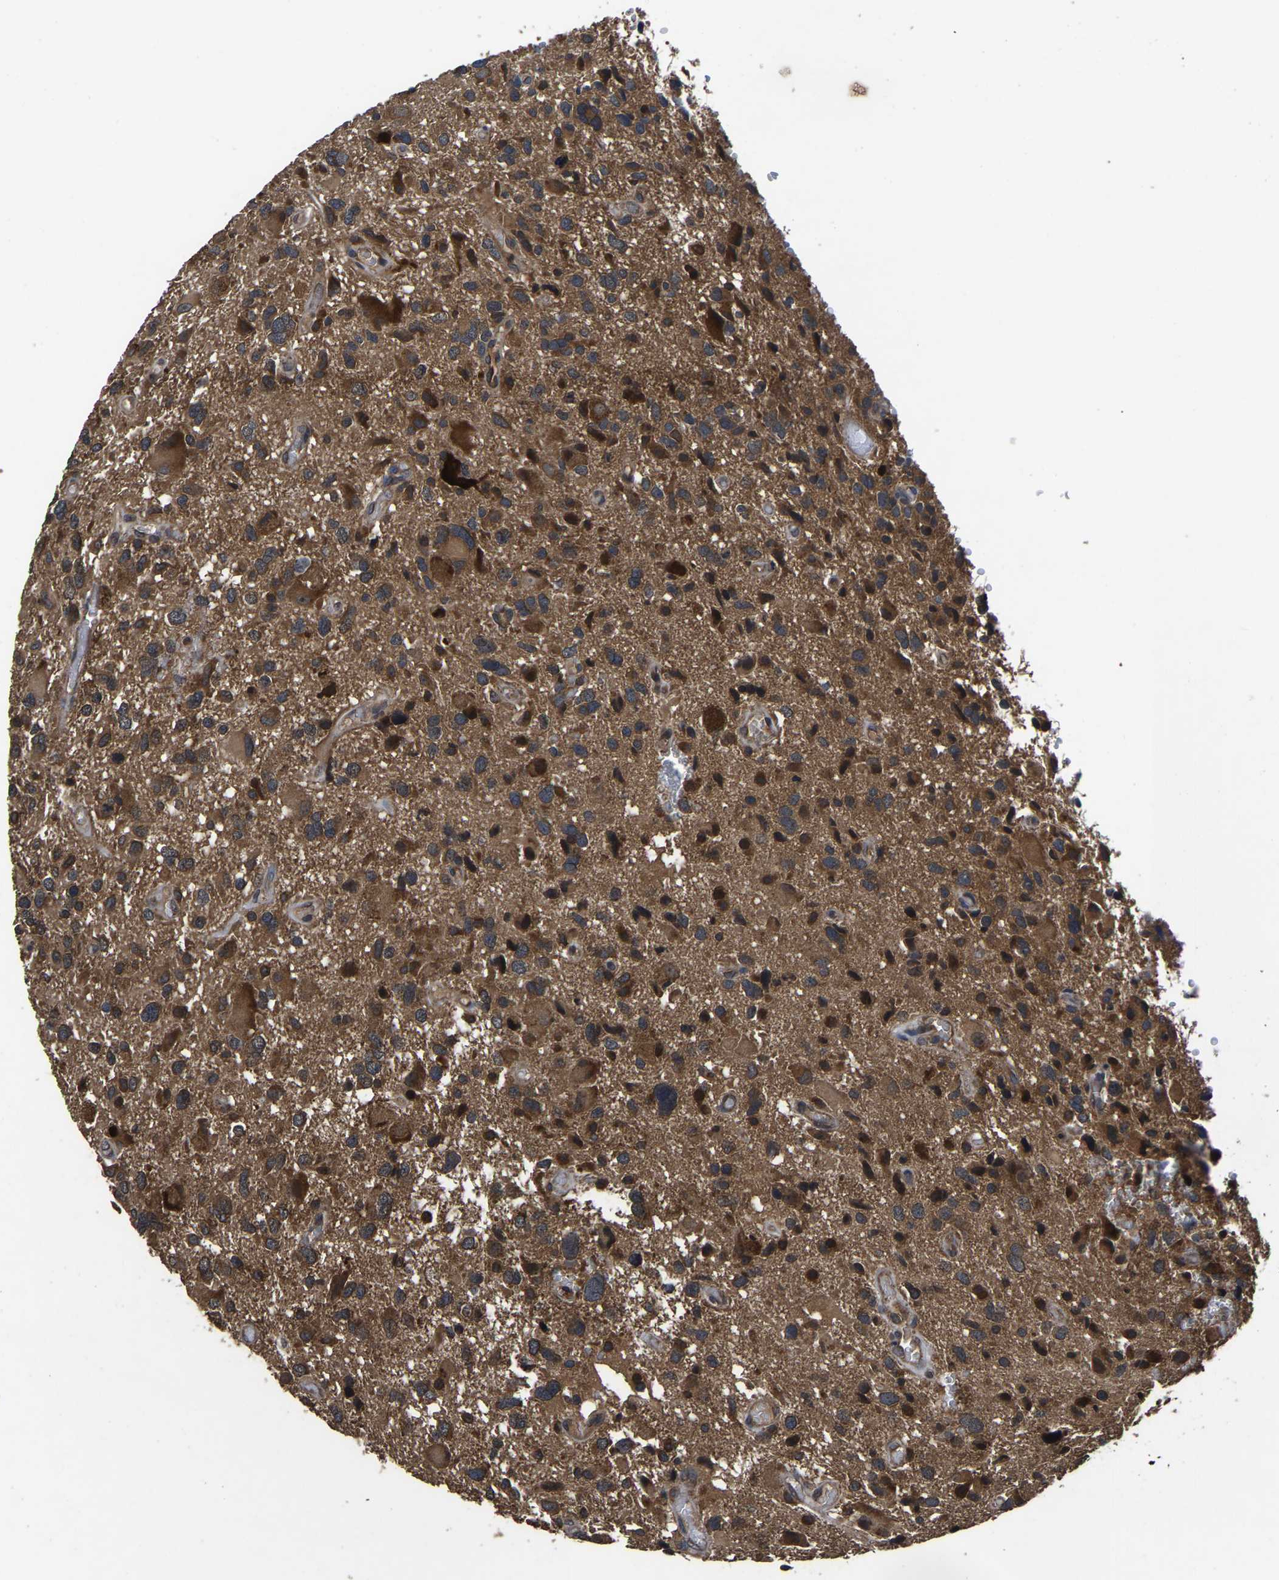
{"staining": {"intensity": "moderate", "quantity": ">75%", "location": "cytoplasmic/membranous"}, "tissue": "glioma", "cell_type": "Tumor cells", "image_type": "cancer", "snomed": [{"axis": "morphology", "description": "Glioma, malignant, High grade"}, {"axis": "topography", "description": "Brain"}], "caption": "Glioma tissue demonstrates moderate cytoplasmic/membranous expression in about >75% of tumor cells The protein is stained brown, and the nuclei are stained in blue (DAB IHC with brightfield microscopy, high magnification).", "gene": "CRYZL1", "patient": {"sex": "male", "age": 33}}